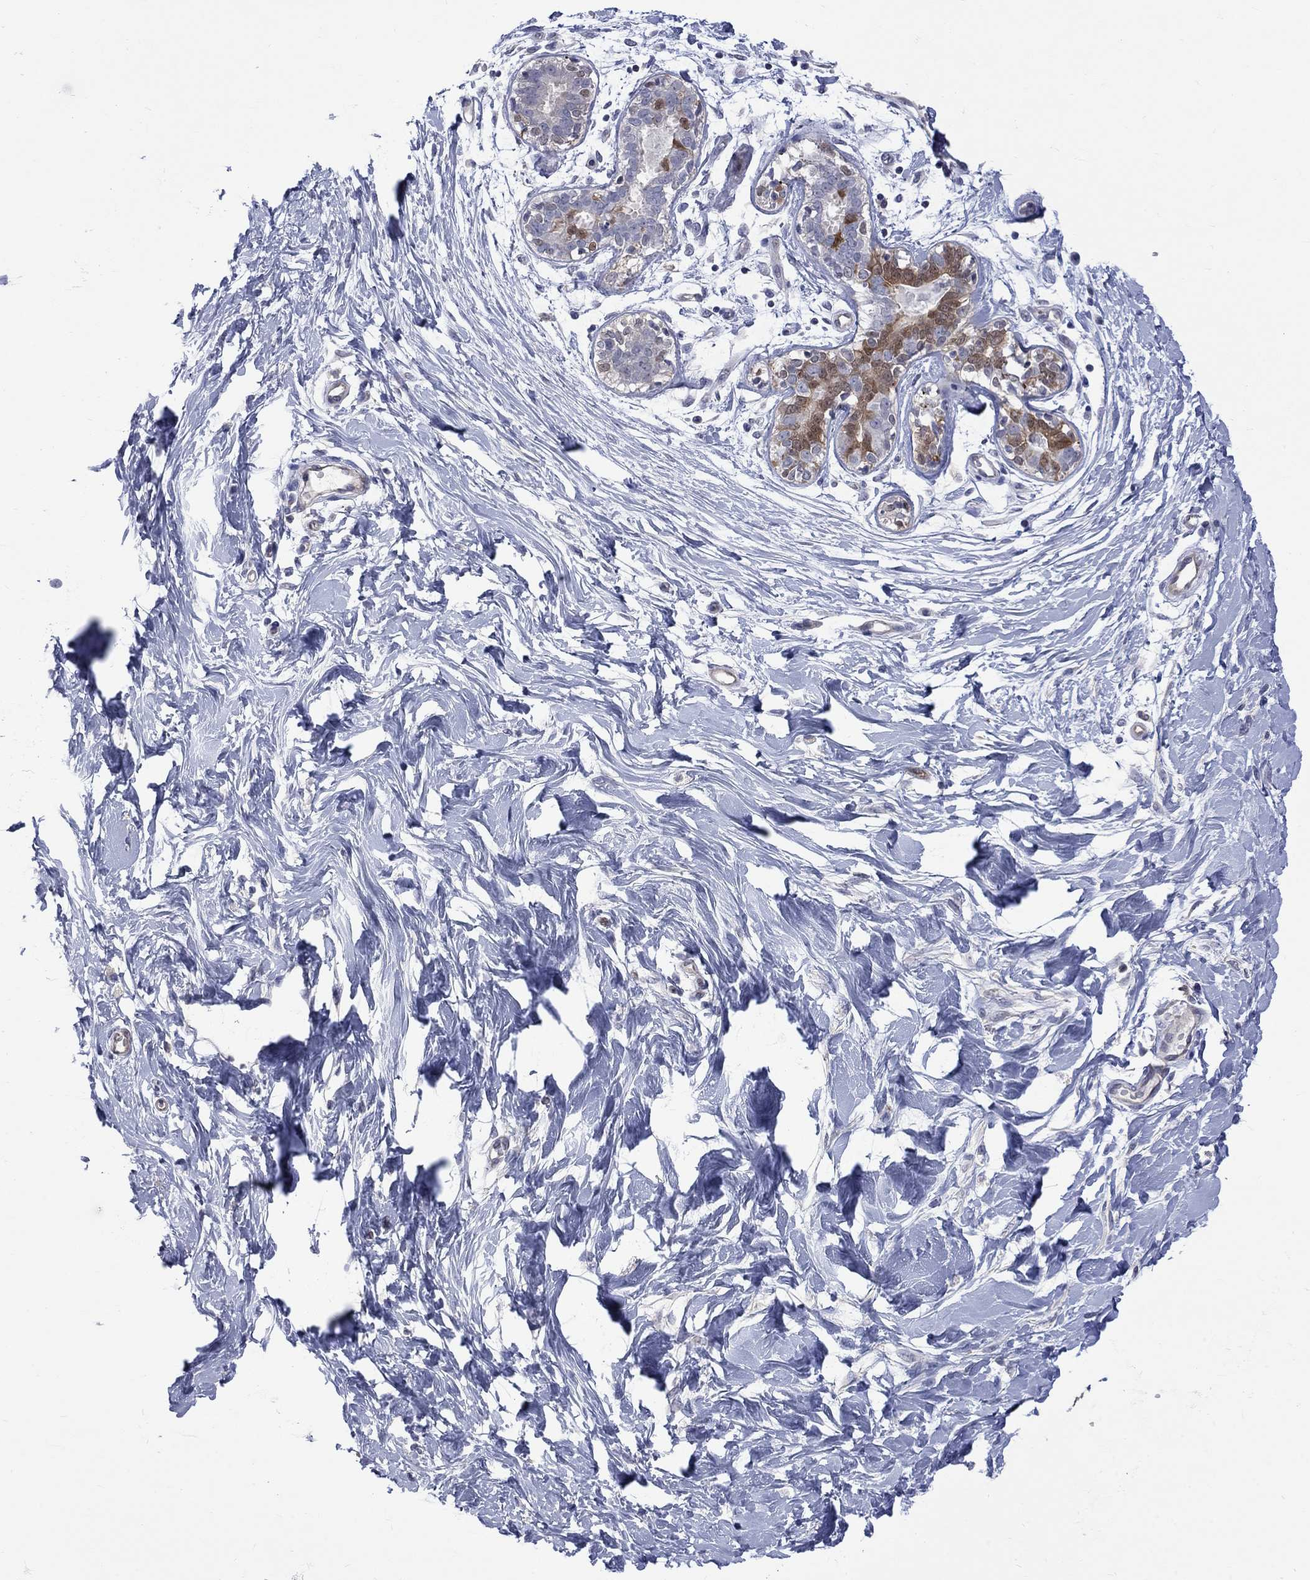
{"staining": {"intensity": "negative", "quantity": "none", "location": "none"}, "tissue": "breast", "cell_type": "Adipocytes", "image_type": "normal", "snomed": [{"axis": "morphology", "description": "Normal tissue, NOS"}, {"axis": "topography", "description": "Breast"}], "caption": "Immunohistochemistry (IHC) of benign breast reveals no positivity in adipocytes. (IHC, brightfield microscopy, high magnification).", "gene": "HKDC1", "patient": {"sex": "female", "age": 37}}